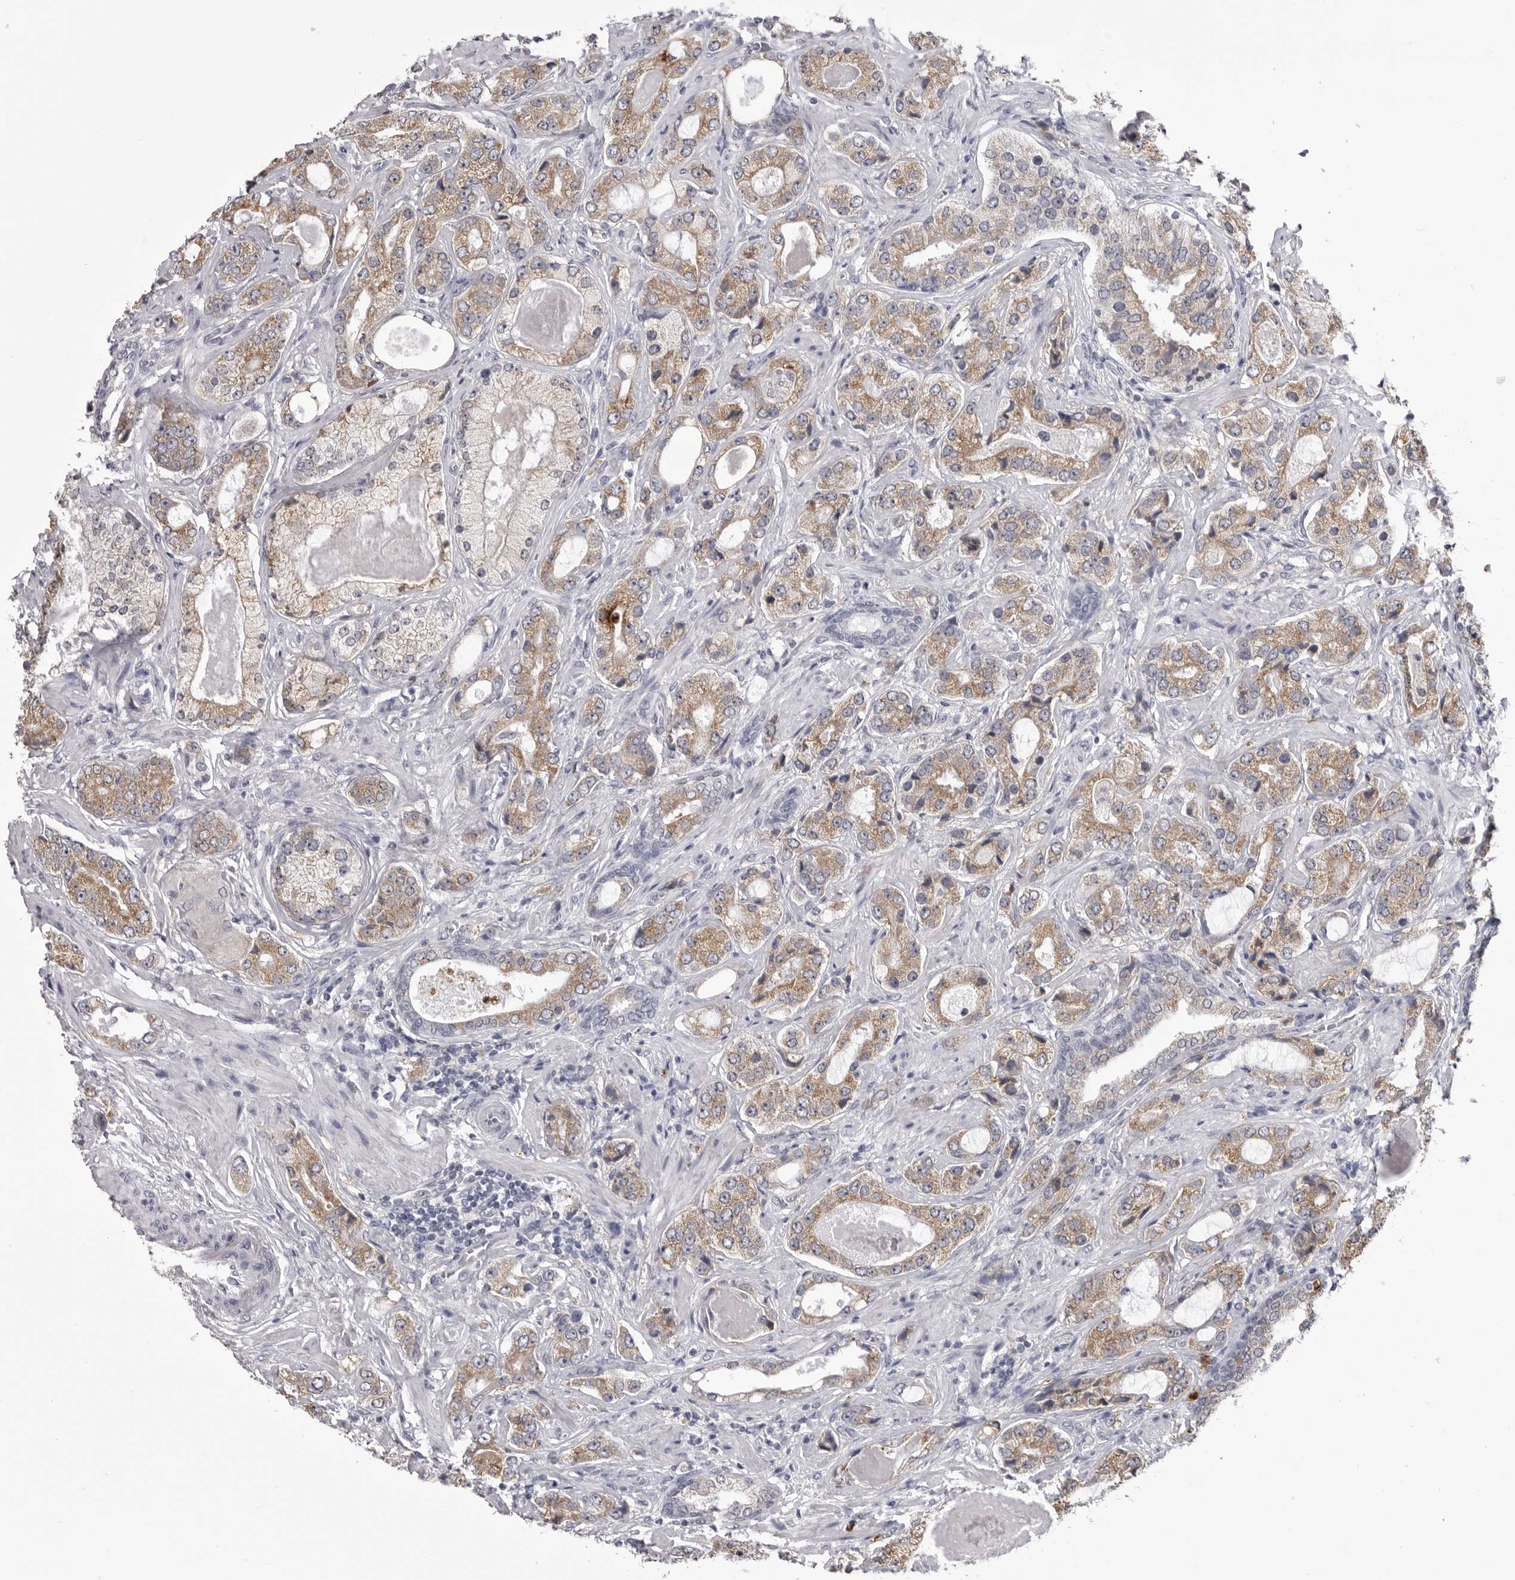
{"staining": {"intensity": "moderate", "quantity": "25%-75%", "location": "cytoplasmic/membranous"}, "tissue": "prostate cancer", "cell_type": "Tumor cells", "image_type": "cancer", "snomed": [{"axis": "morphology", "description": "Normal tissue, NOS"}, {"axis": "morphology", "description": "Adenocarcinoma, High grade"}, {"axis": "topography", "description": "Prostate"}, {"axis": "topography", "description": "Peripheral nerve tissue"}], "caption": "Prostate cancer (adenocarcinoma (high-grade)) stained with immunohistochemistry (IHC) exhibits moderate cytoplasmic/membranous staining in approximately 25%-75% of tumor cells. (brown staining indicates protein expression, while blue staining denotes nuclei).", "gene": "STAP2", "patient": {"sex": "male", "age": 59}}